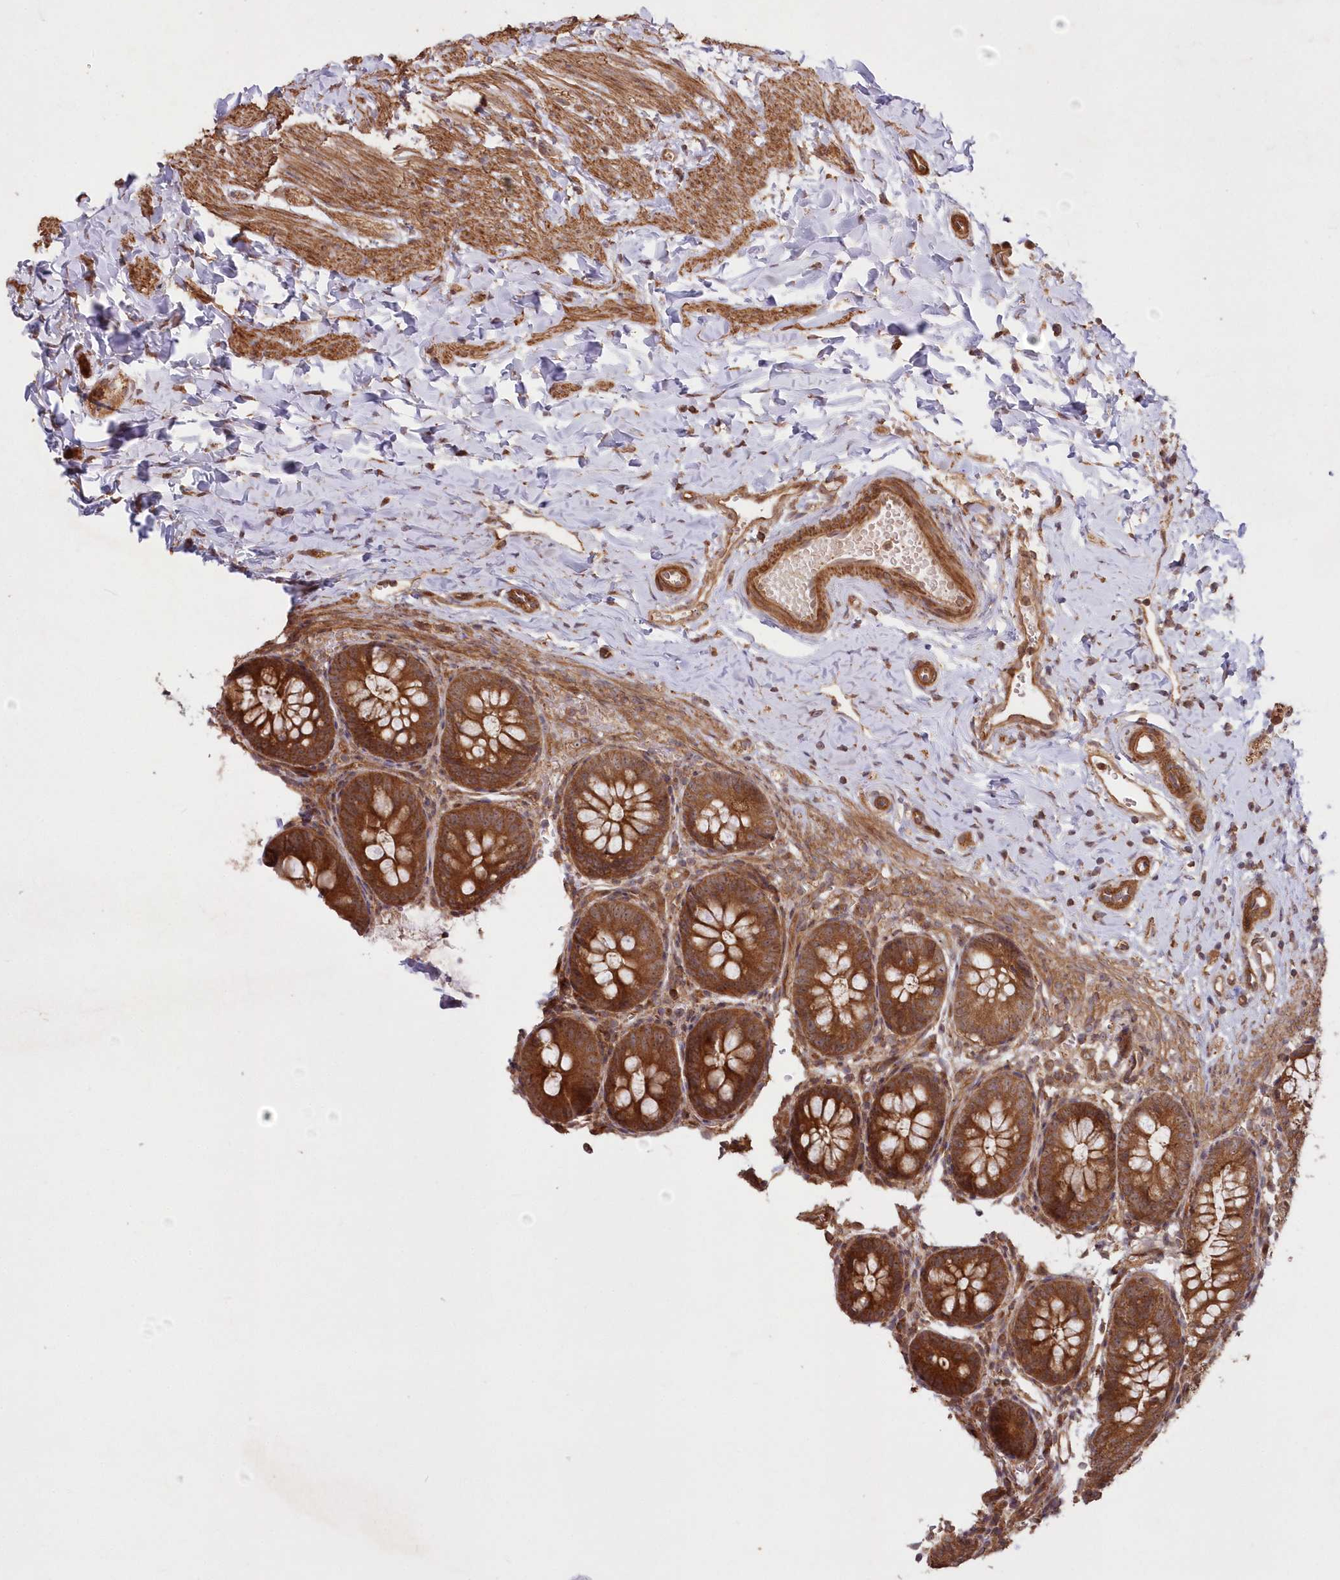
{"staining": {"intensity": "strong", "quantity": ">75%", "location": "cytoplasmic/membranous,nuclear"}, "tissue": "appendix", "cell_type": "Glandular cells", "image_type": "normal", "snomed": [{"axis": "morphology", "description": "Normal tissue, NOS"}, {"axis": "topography", "description": "Appendix"}], "caption": "Protein staining of normal appendix reveals strong cytoplasmic/membranous,nuclear staining in about >75% of glandular cells.", "gene": "TBCA", "patient": {"sex": "male", "age": 1}}